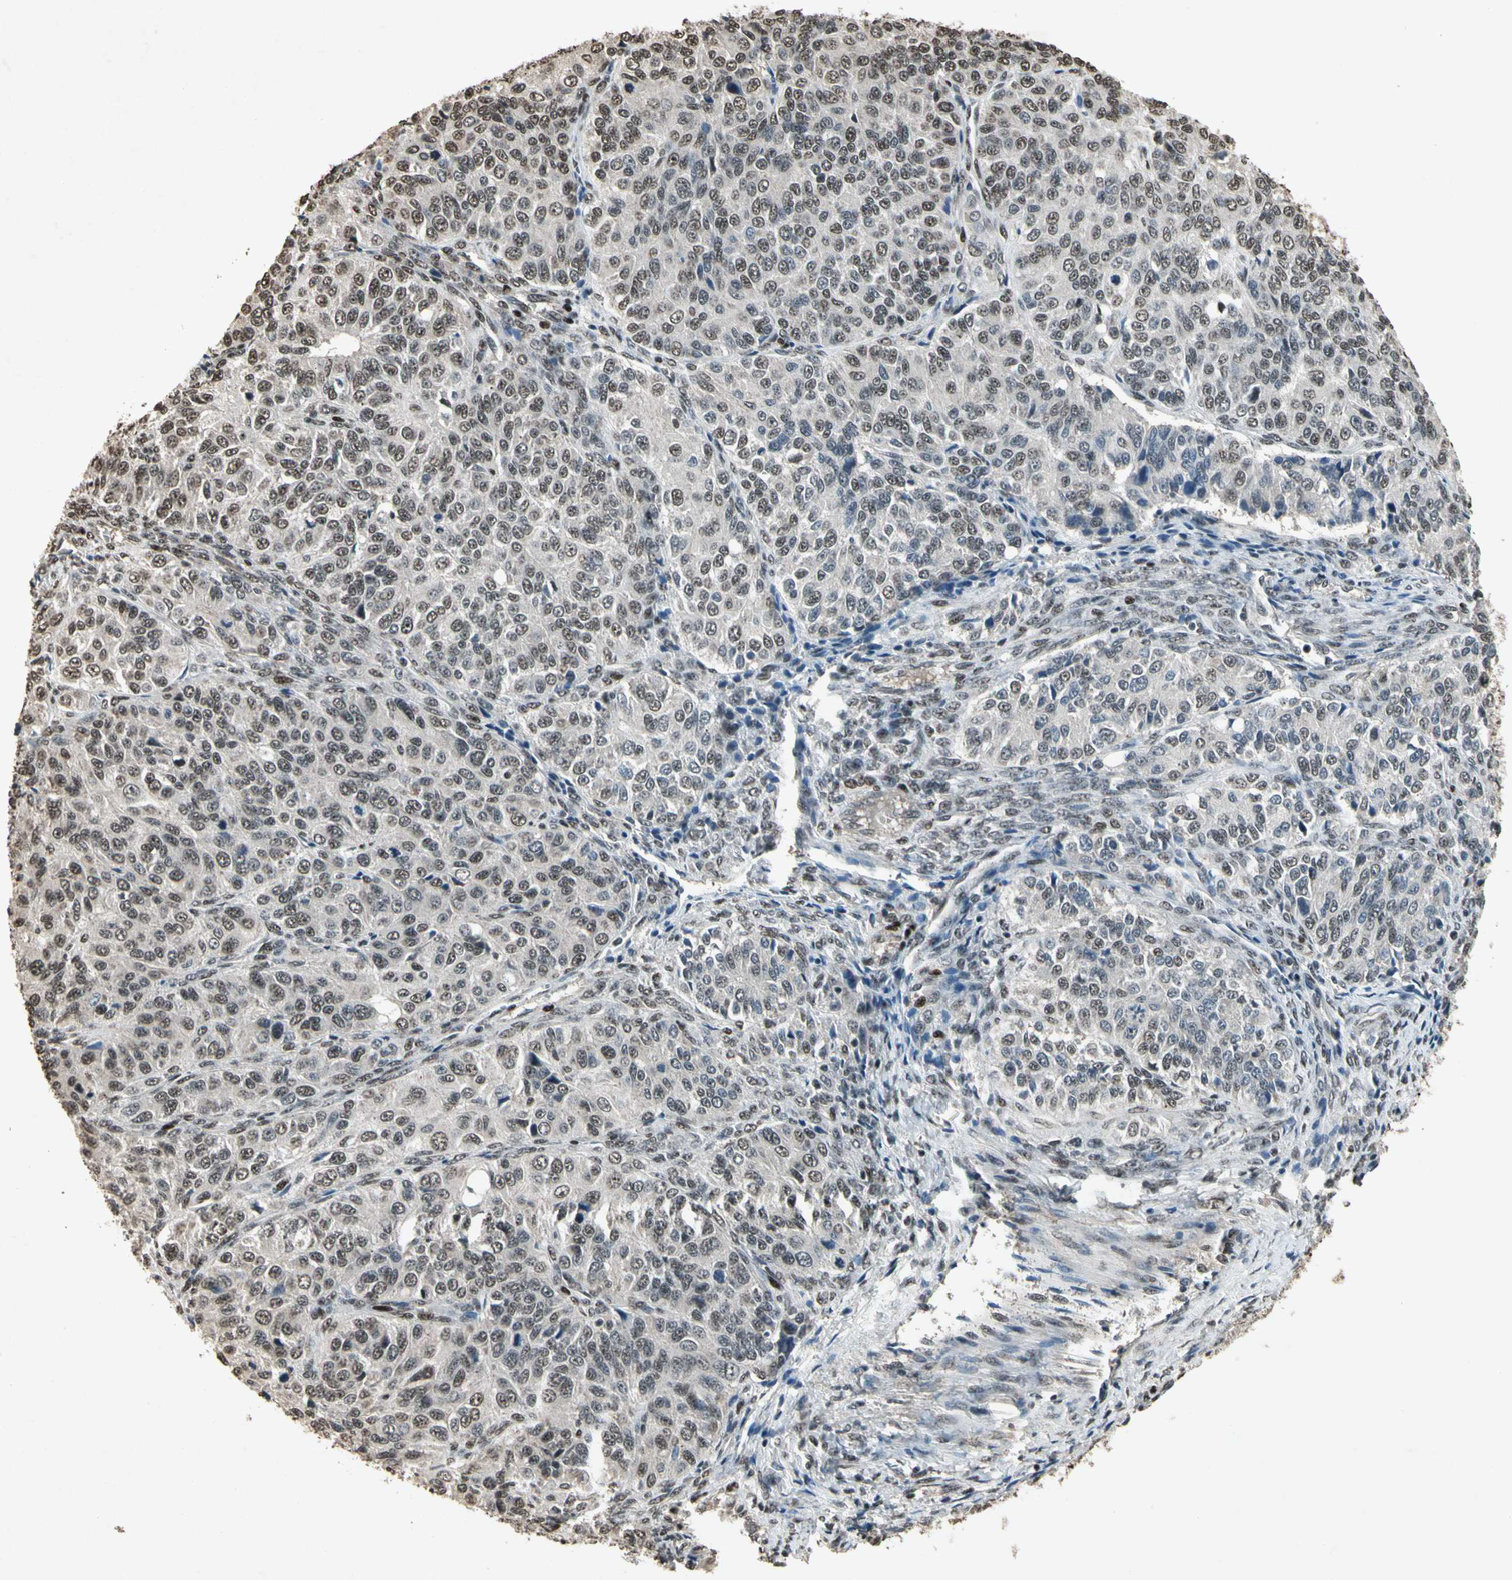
{"staining": {"intensity": "moderate", "quantity": "25%-75%", "location": "nuclear"}, "tissue": "ovarian cancer", "cell_type": "Tumor cells", "image_type": "cancer", "snomed": [{"axis": "morphology", "description": "Carcinoma, endometroid"}, {"axis": "topography", "description": "Ovary"}], "caption": "Moderate nuclear positivity for a protein is seen in about 25%-75% of tumor cells of ovarian endometroid carcinoma using immunohistochemistry (IHC).", "gene": "TBX2", "patient": {"sex": "female", "age": 51}}